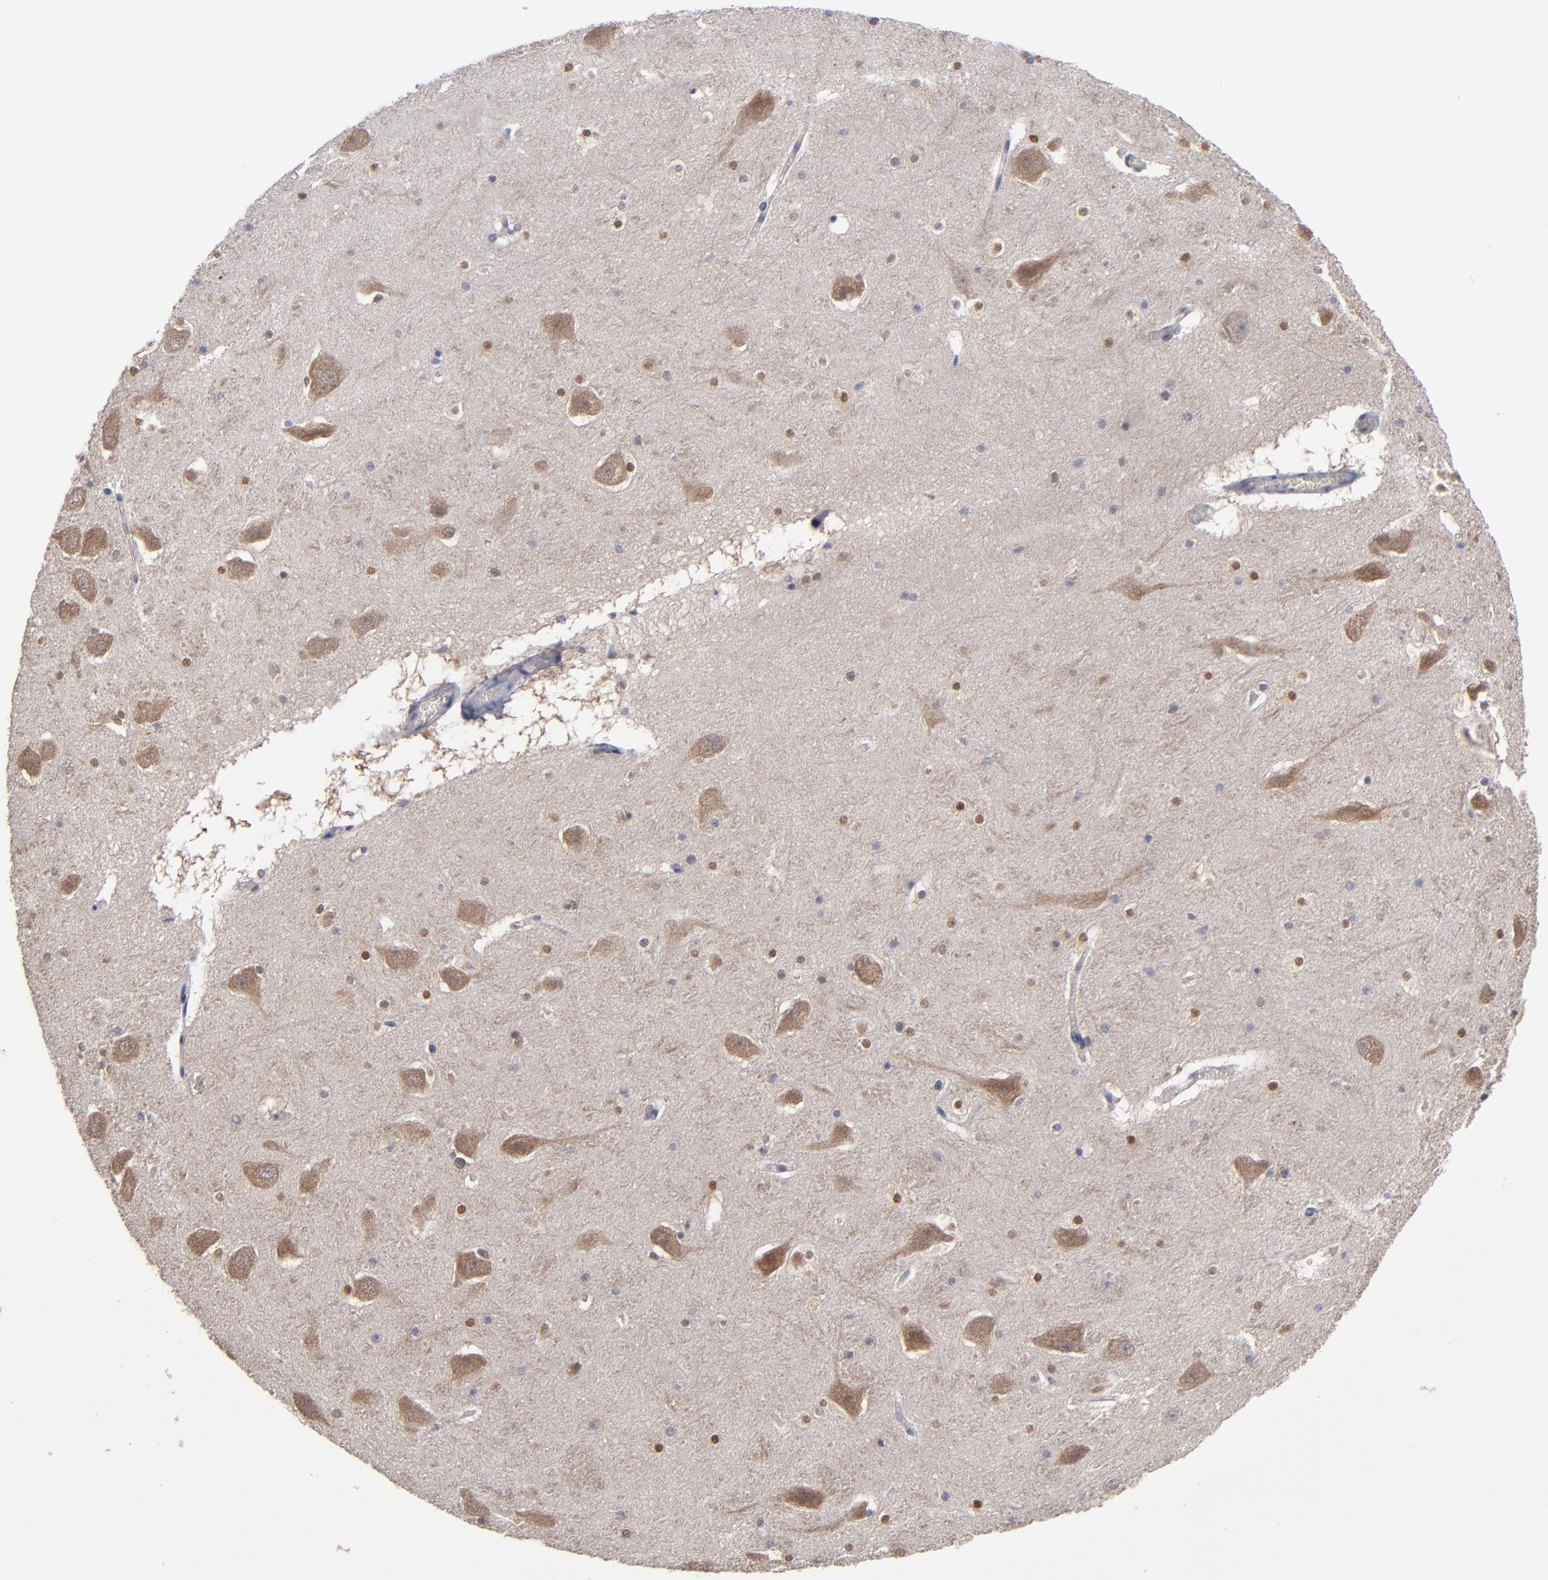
{"staining": {"intensity": "weak", "quantity": "25%-75%", "location": "cytoplasmic/membranous"}, "tissue": "hippocampus", "cell_type": "Glial cells", "image_type": "normal", "snomed": [{"axis": "morphology", "description": "Normal tissue, NOS"}, {"axis": "topography", "description": "Hippocampus"}], "caption": "This is a histology image of IHC staining of unremarkable hippocampus, which shows weak positivity in the cytoplasmic/membranous of glial cells.", "gene": "ALG13", "patient": {"sex": "male", "age": 45}}